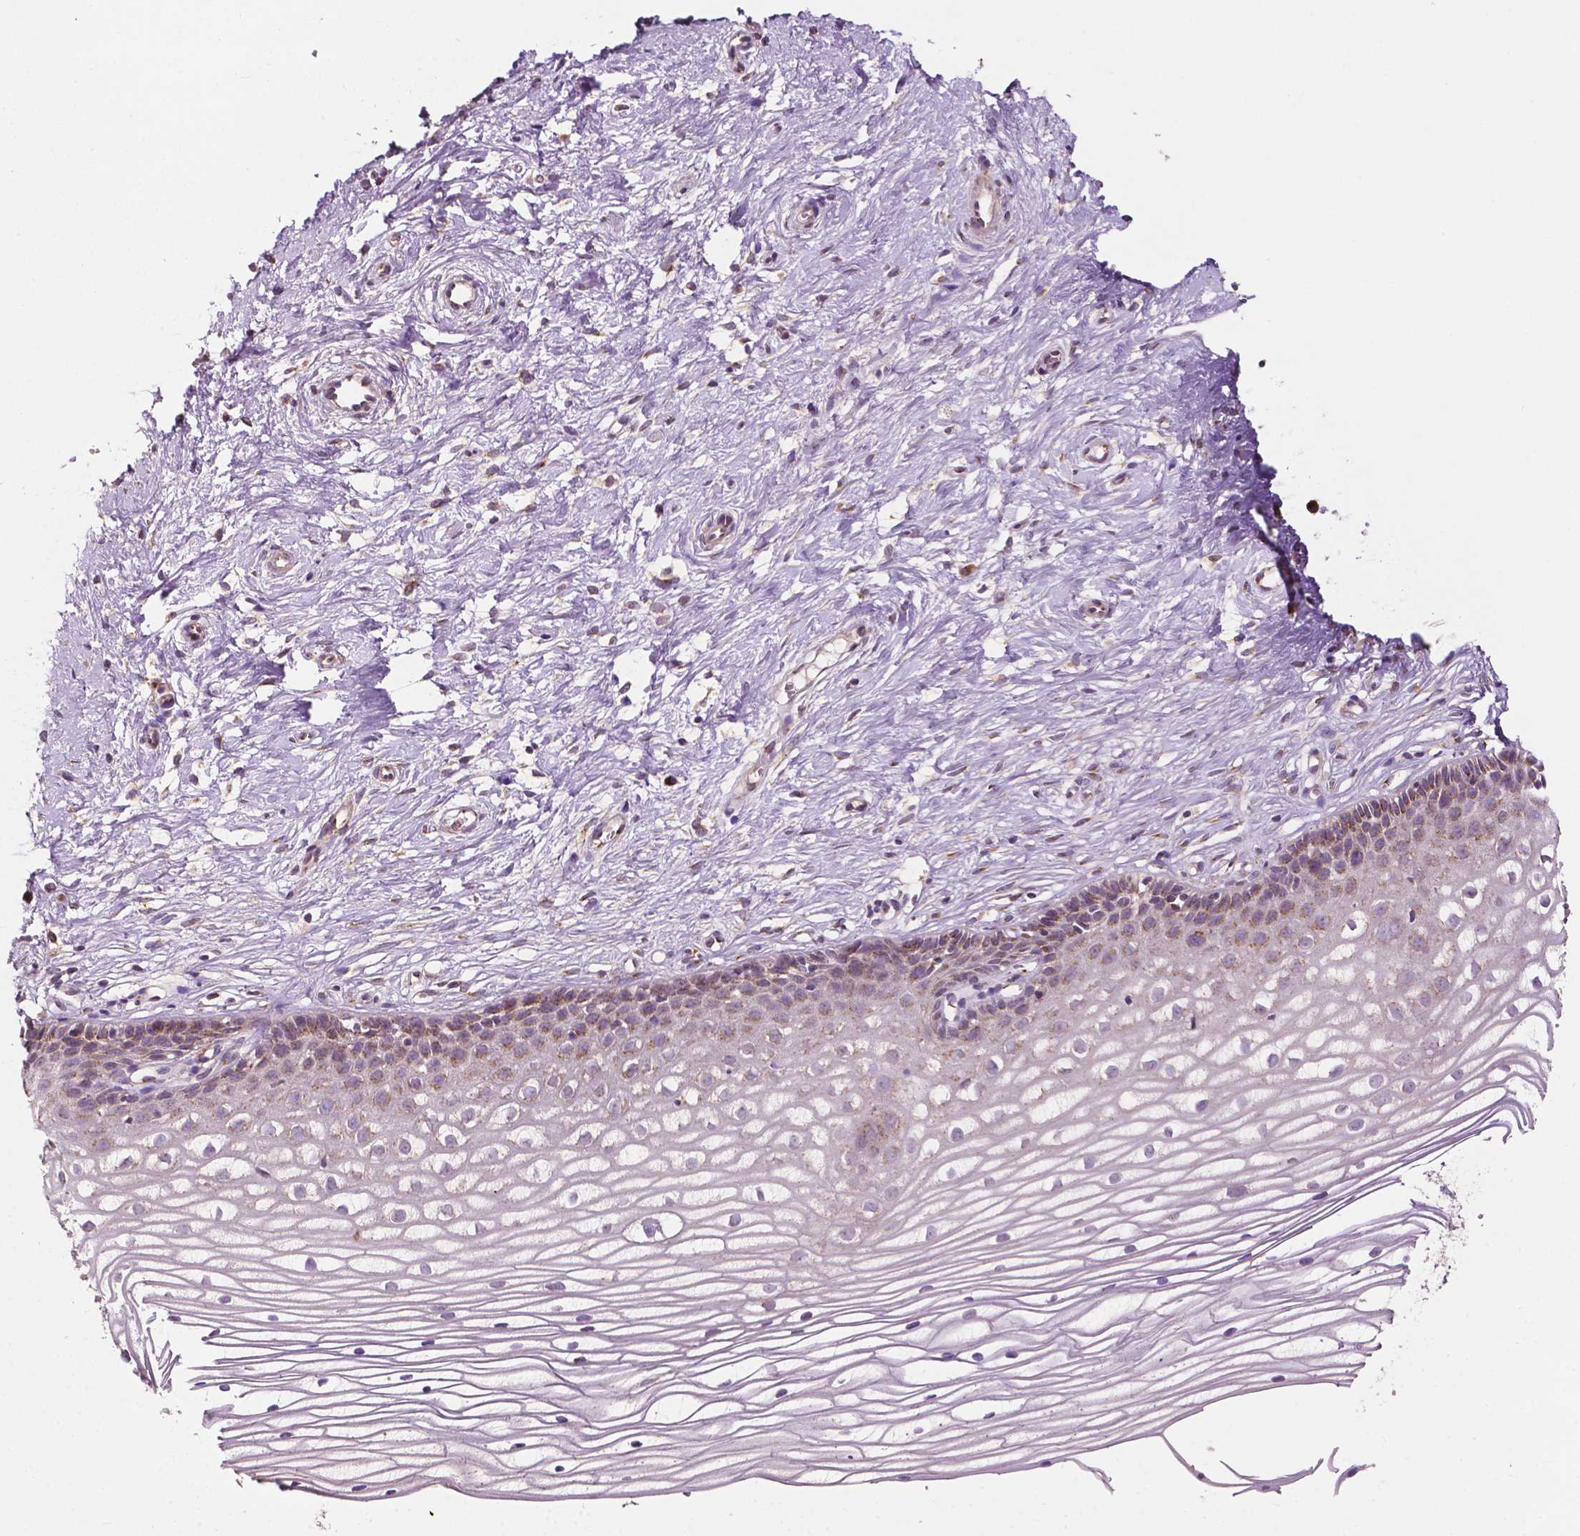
{"staining": {"intensity": "weak", "quantity": ">75%", "location": "cytoplasmic/membranous"}, "tissue": "cervix", "cell_type": "Glandular cells", "image_type": "normal", "snomed": [{"axis": "morphology", "description": "Normal tissue, NOS"}, {"axis": "topography", "description": "Cervix"}], "caption": "Glandular cells reveal low levels of weak cytoplasmic/membranous expression in approximately >75% of cells in benign cervix. (DAB (3,3'-diaminobenzidine) IHC with brightfield microscopy, high magnification).", "gene": "EBAG9", "patient": {"sex": "female", "age": 40}}